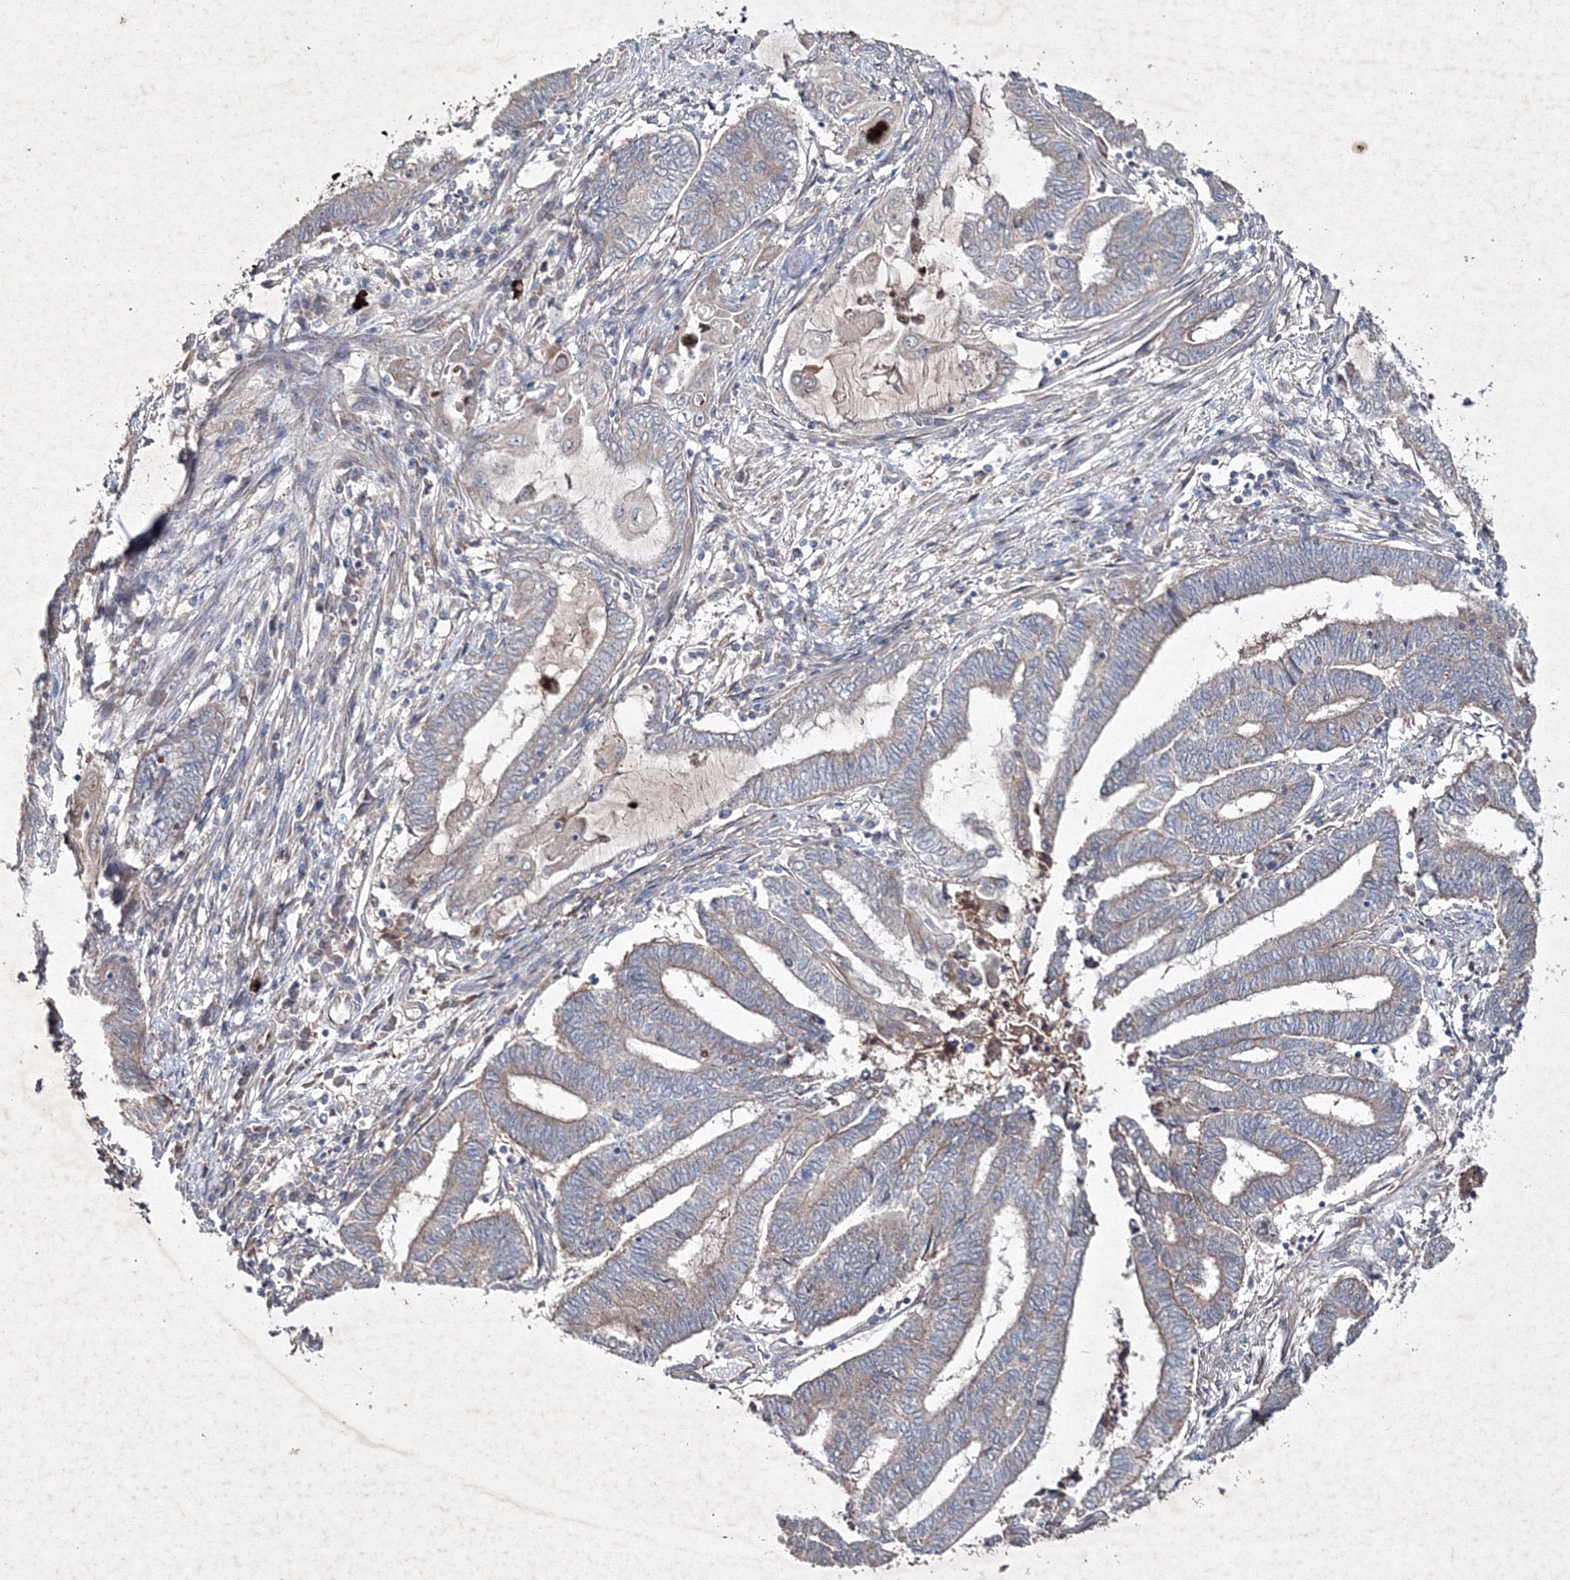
{"staining": {"intensity": "weak", "quantity": ">75%", "location": "cytoplasmic/membranous"}, "tissue": "endometrial cancer", "cell_type": "Tumor cells", "image_type": "cancer", "snomed": [{"axis": "morphology", "description": "Adenocarcinoma, NOS"}, {"axis": "topography", "description": "Uterus"}, {"axis": "topography", "description": "Endometrium"}], "caption": "Human adenocarcinoma (endometrial) stained for a protein (brown) shows weak cytoplasmic/membranous positive positivity in about >75% of tumor cells.", "gene": "GFM1", "patient": {"sex": "female", "age": 70}}